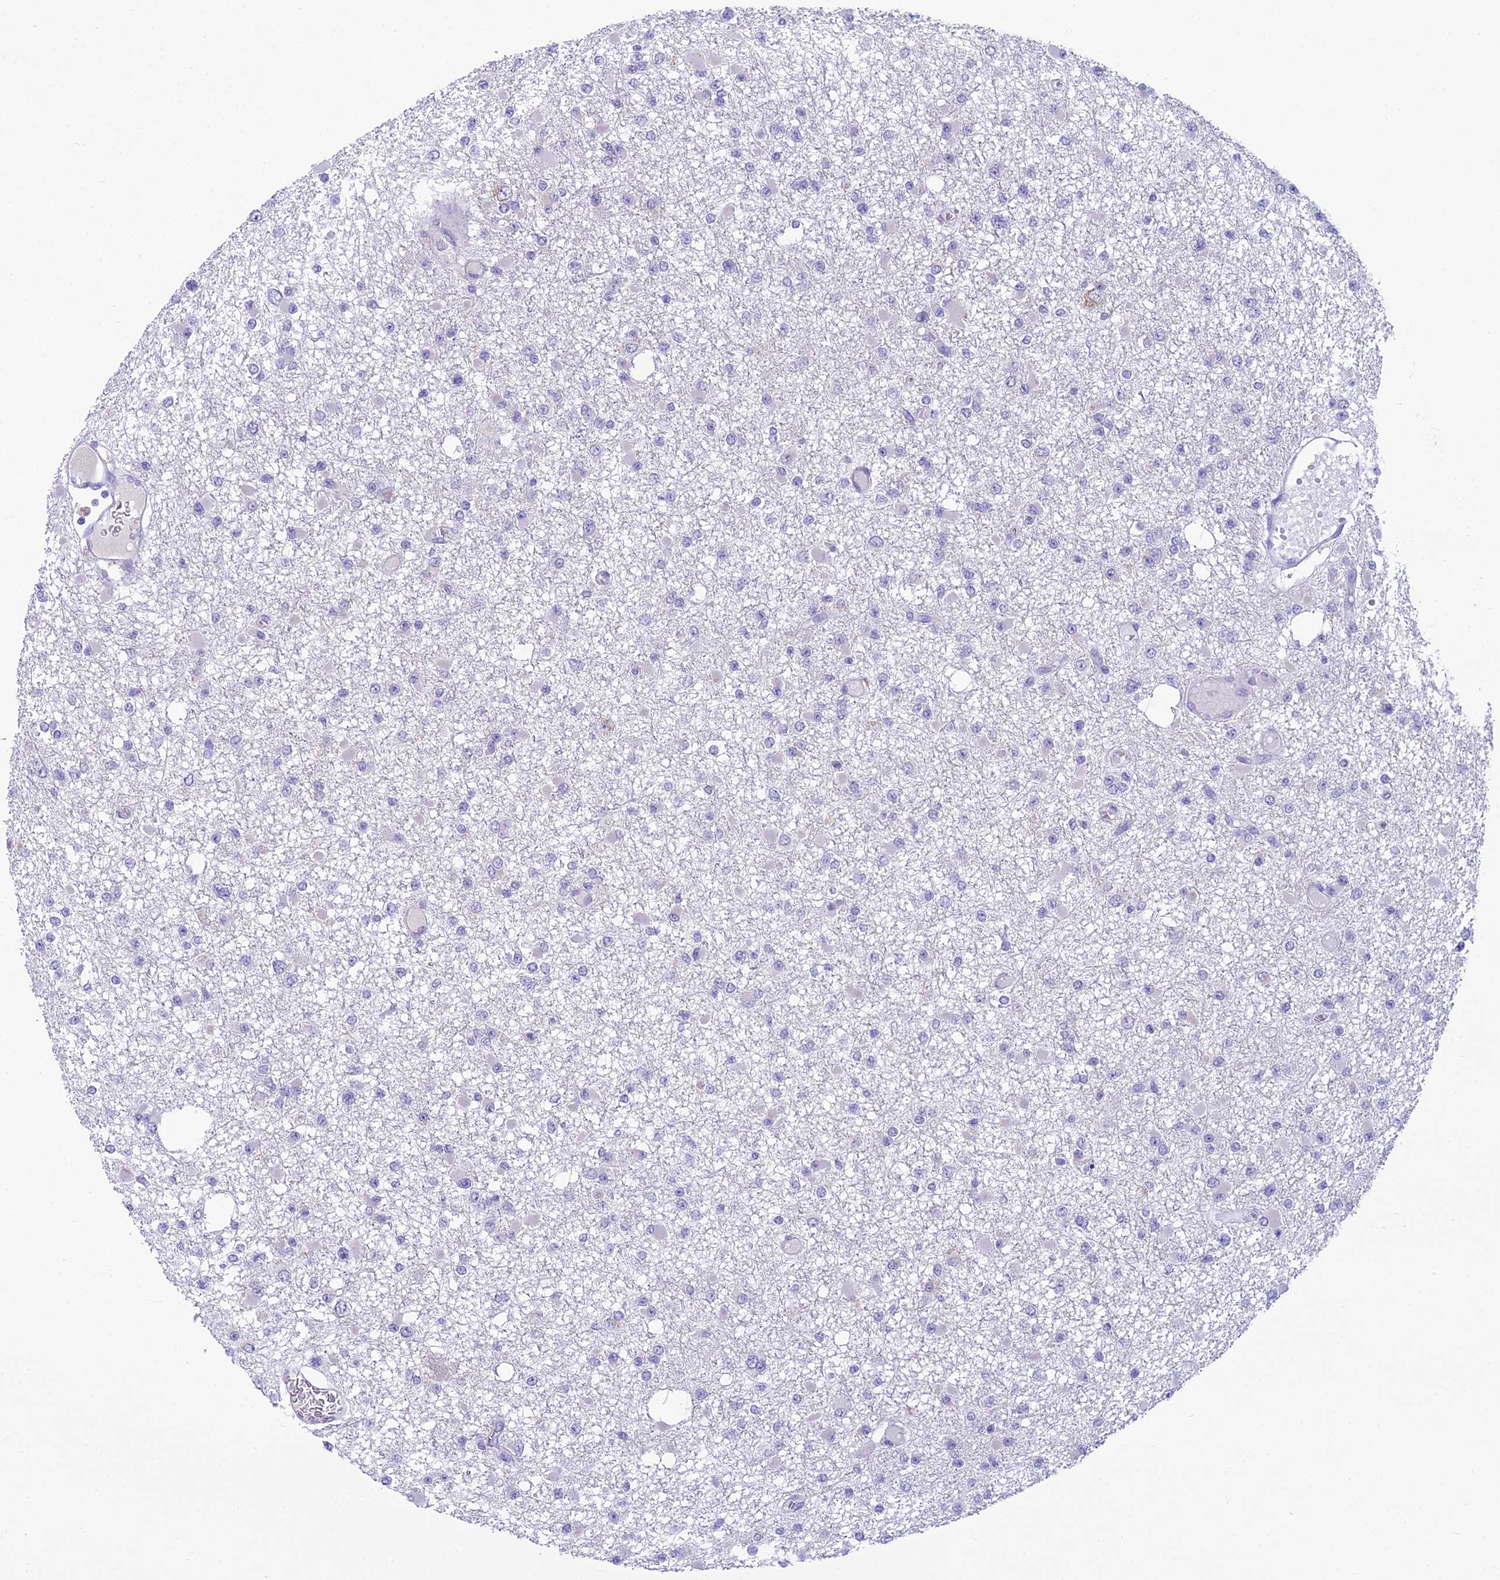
{"staining": {"intensity": "negative", "quantity": "none", "location": "none"}, "tissue": "glioma", "cell_type": "Tumor cells", "image_type": "cancer", "snomed": [{"axis": "morphology", "description": "Glioma, malignant, Low grade"}, {"axis": "topography", "description": "Brain"}], "caption": "DAB (3,3'-diaminobenzidine) immunohistochemical staining of glioma demonstrates no significant expression in tumor cells.", "gene": "MIIP", "patient": {"sex": "female", "age": 22}}